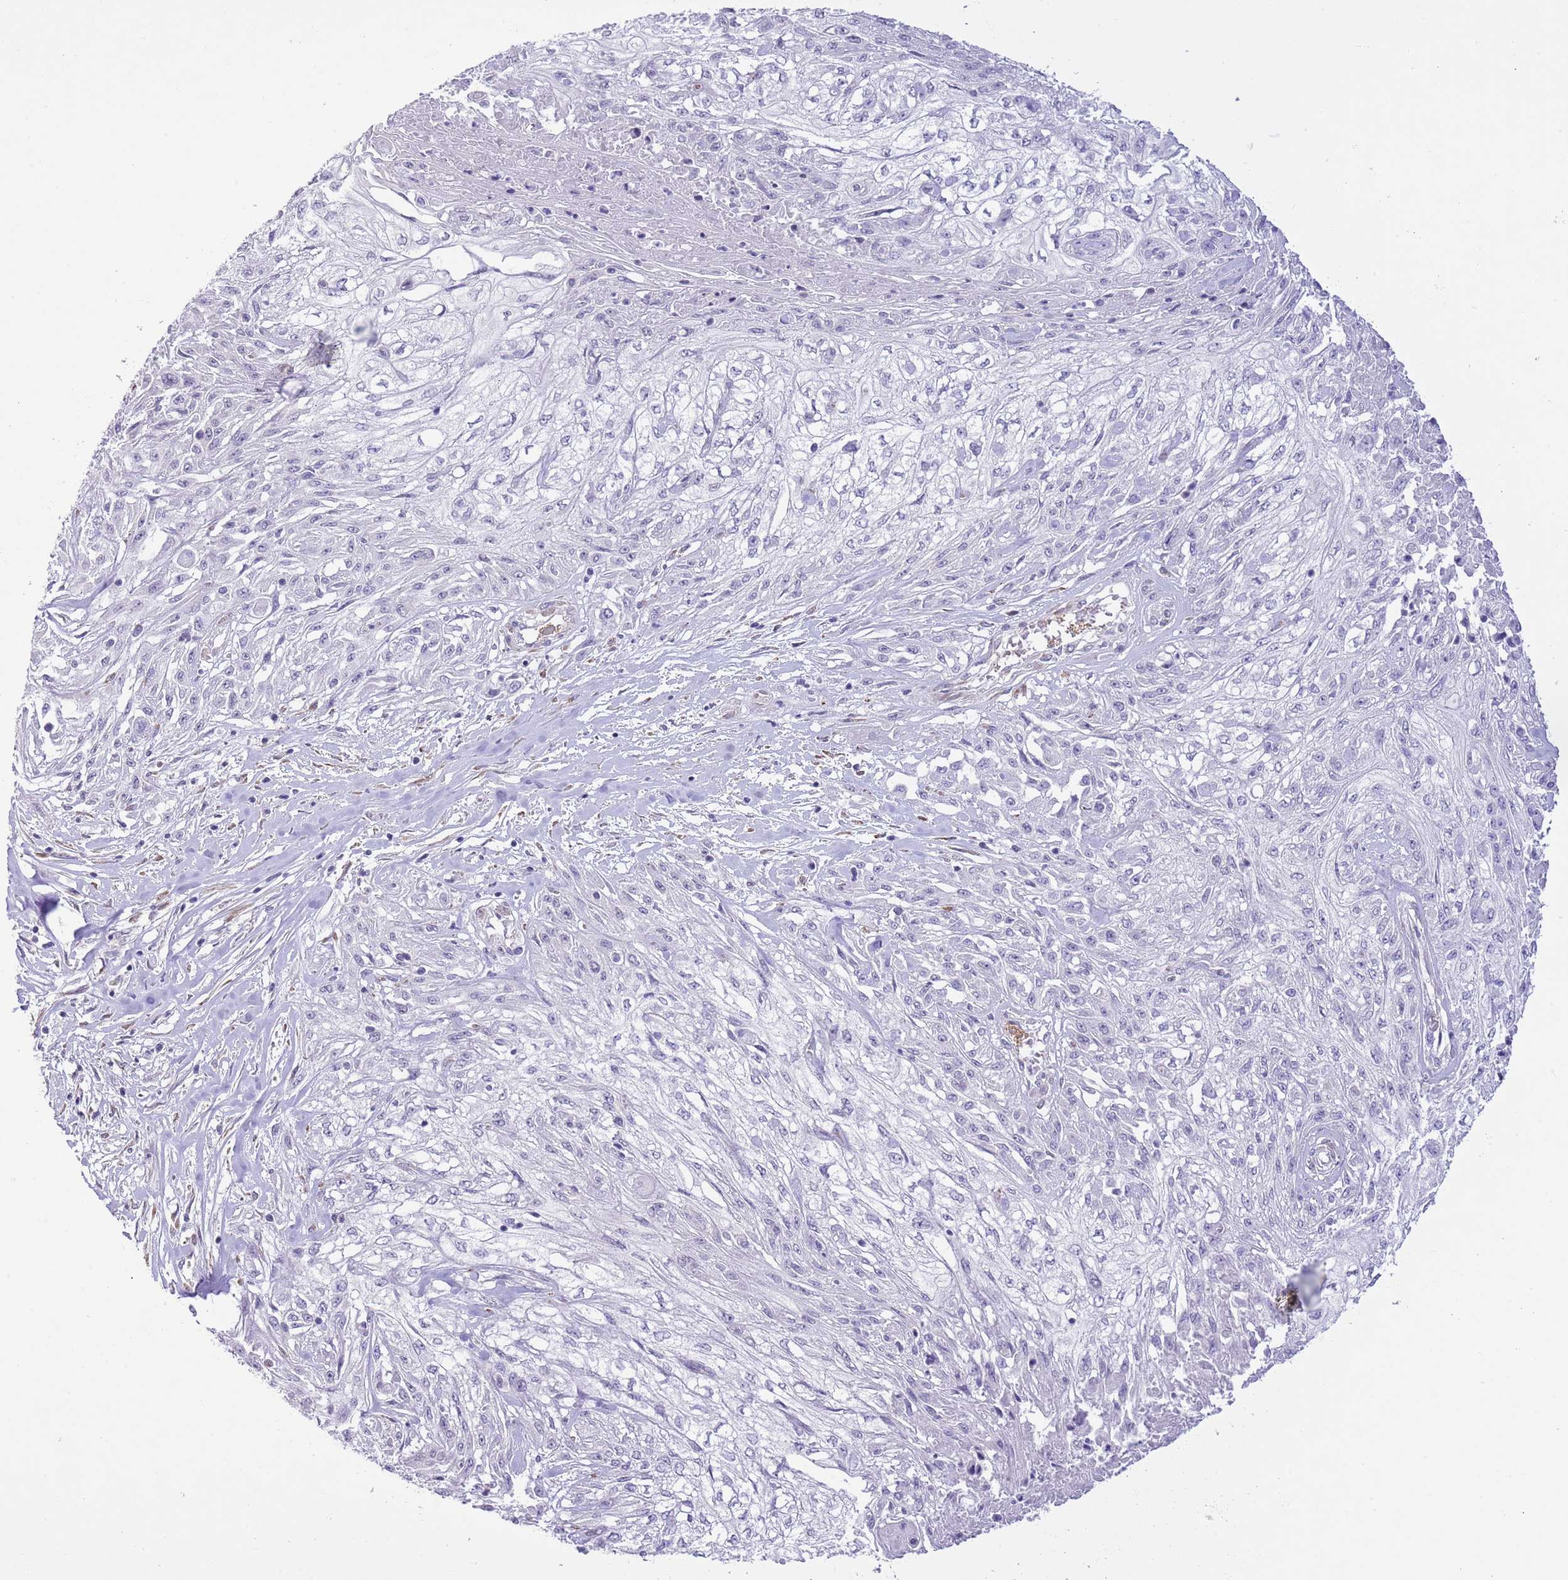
{"staining": {"intensity": "negative", "quantity": "none", "location": "none"}, "tissue": "skin cancer", "cell_type": "Tumor cells", "image_type": "cancer", "snomed": [{"axis": "morphology", "description": "Squamous cell carcinoma, NOS"}, {"axis": "morphology", "description": "Squamous cell carcinoma, metastatic, NOS"}, {"axis": "topography", "description": "Skin"}, {"axis": "topography", "description": "Lymph node"}], "caption": "The micrograph demonstrates no staining of tumor cells in skin metastatic squamous cell carcinoma.", "gene": "MIDN", "patient": {"sex": "male", "age": 75}}